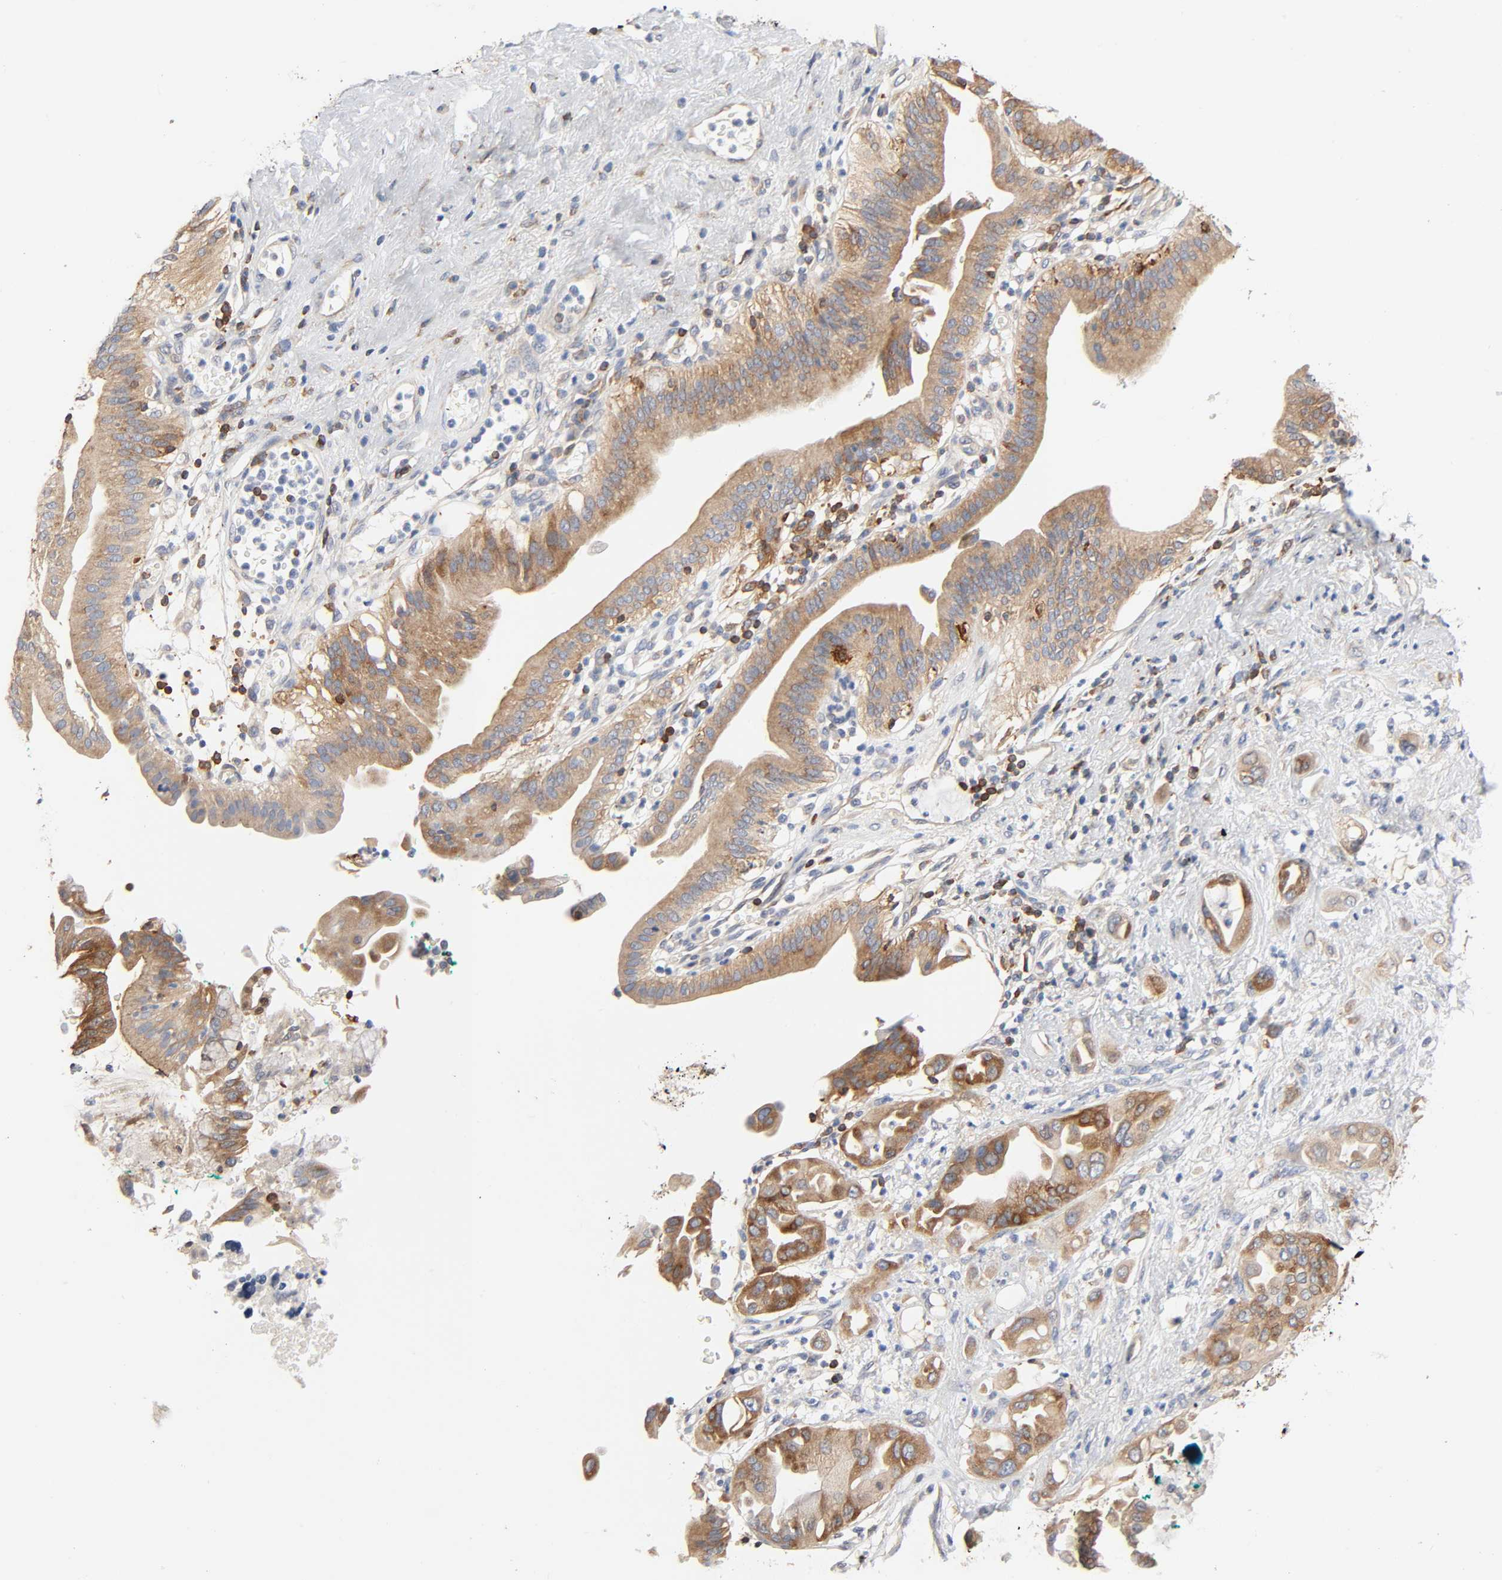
{"staining": {"intensity": "moderate", "quantity": ">75%", "location": "cytoplasmic/membranous"}, "tissue": "pancreatic cancer", "cell_type": "Tumor cells", "image_type": "cancer", "snomed": [{"axis": "morphology", "description": "Adenocarcinoma, NOS"}, {"axis": "morphology", "description": "Adenocarcinoma, metastatic, NOS"}, {"axis": "topography", "description": "Lymph node"}, {"axis": "topography", "description": "Pancreas"}, {"axis": "topography", "description": "Duodenum"}], "caption": "Protein expression analysis of adenocarcinoma (pancreatic) reveals moderate cytoplasmic/membranous expression in approximately >75% of tumor cells.", "gene": "BIN1", "patient": {"sex": "female", "age": 64}}